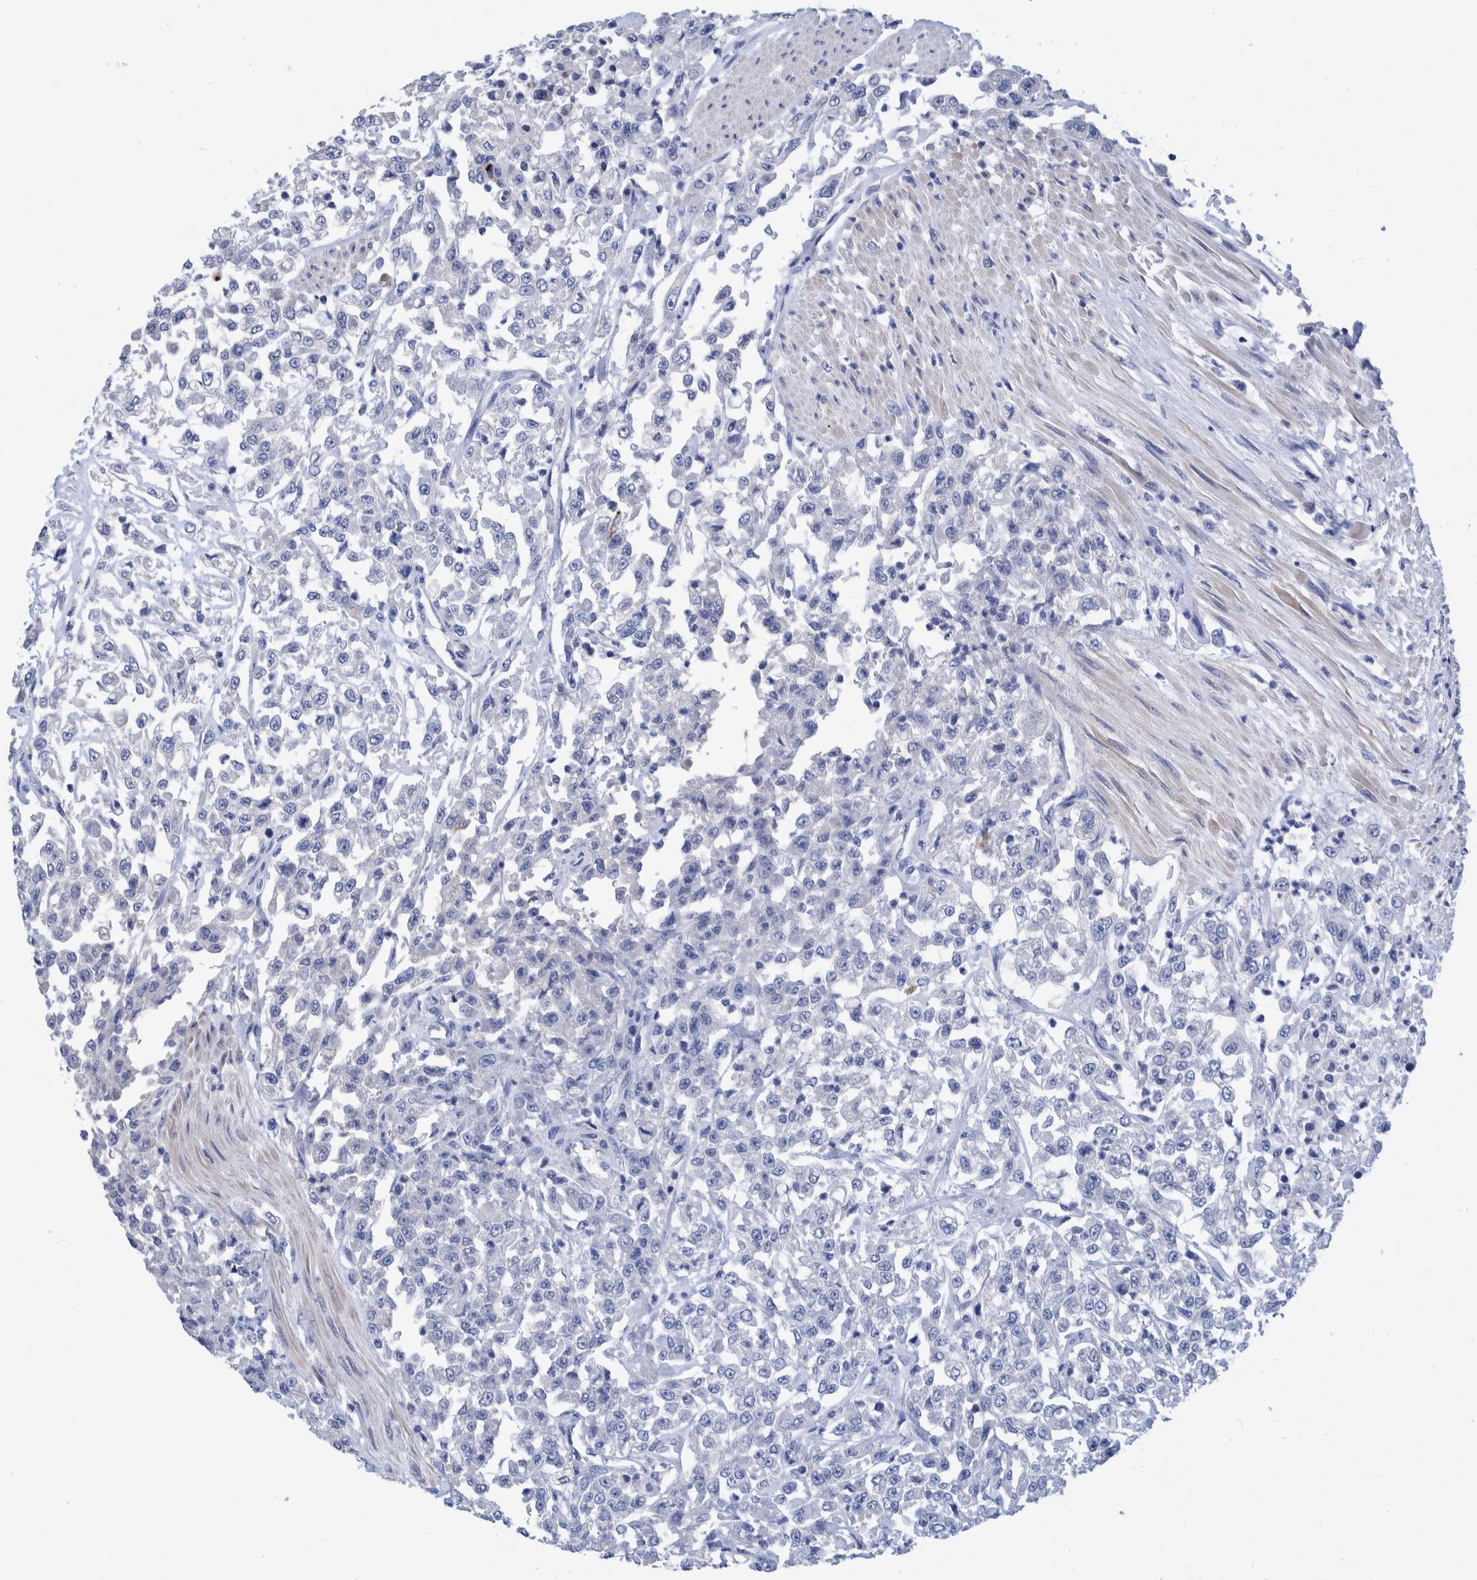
{"staining": {"intensity": "negative", "quantity": "none", "location": "none"}, "tissue": "urothelial cancer", "cell_type": "Tumor cells", "image_type": "cancer", "snomed": [{"axis": "morphology", "description": "Urothelial carcinoma, High grade"}, {"axis": "topography", "description": "Urinary bladder"}], "caption": "Immunohistochemistry (IHC) photomicrograph of neoplastic tissue: urothelial cancer stained with DAB (3,3'-diaminobenzidine) exhibits no significant protein staining in tumor cells. (DAB immunohistochemistry (IHC), high magnification).", "gene": "MKS1", "patient": {"sex": "male", "age": 46}}